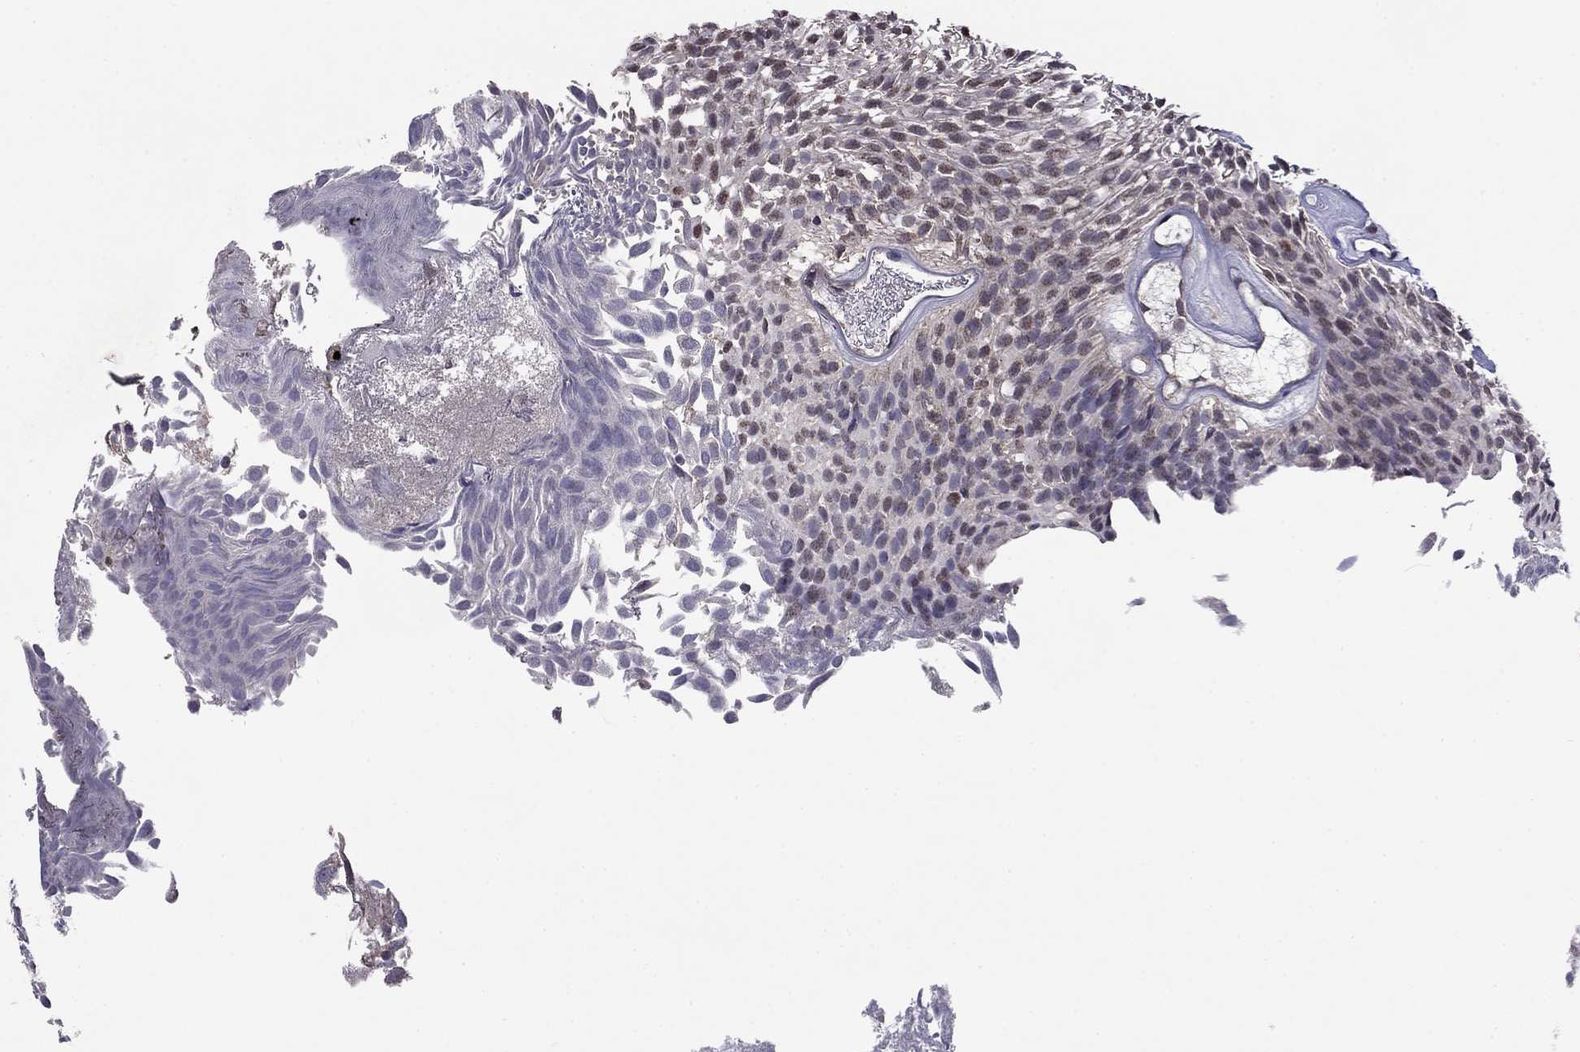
{"staining": {"intensity": "negative", "quantity": "none", "location": "none"}, "tissue": "urothelial cancer", "cell_type": "Tumor cells", "image_type": "cancer", "snomed": [{"axis": "morphology", "description": "Urothelial carcinoma, Low grade"}, {"axis": "topography", "description": "Urinary bladder"}], "caption": "Tumor cells are negative for brown protein staining in low-grade urothelial carcinoma. (Stains: DAB (3,3'-diaminobenzidine) IHC with hematoxylin counter stain, Microscopy: brightfield microscopy at high magnification).", "gene": "HCN1", "patient": {"sex": "male", "age": 52}}